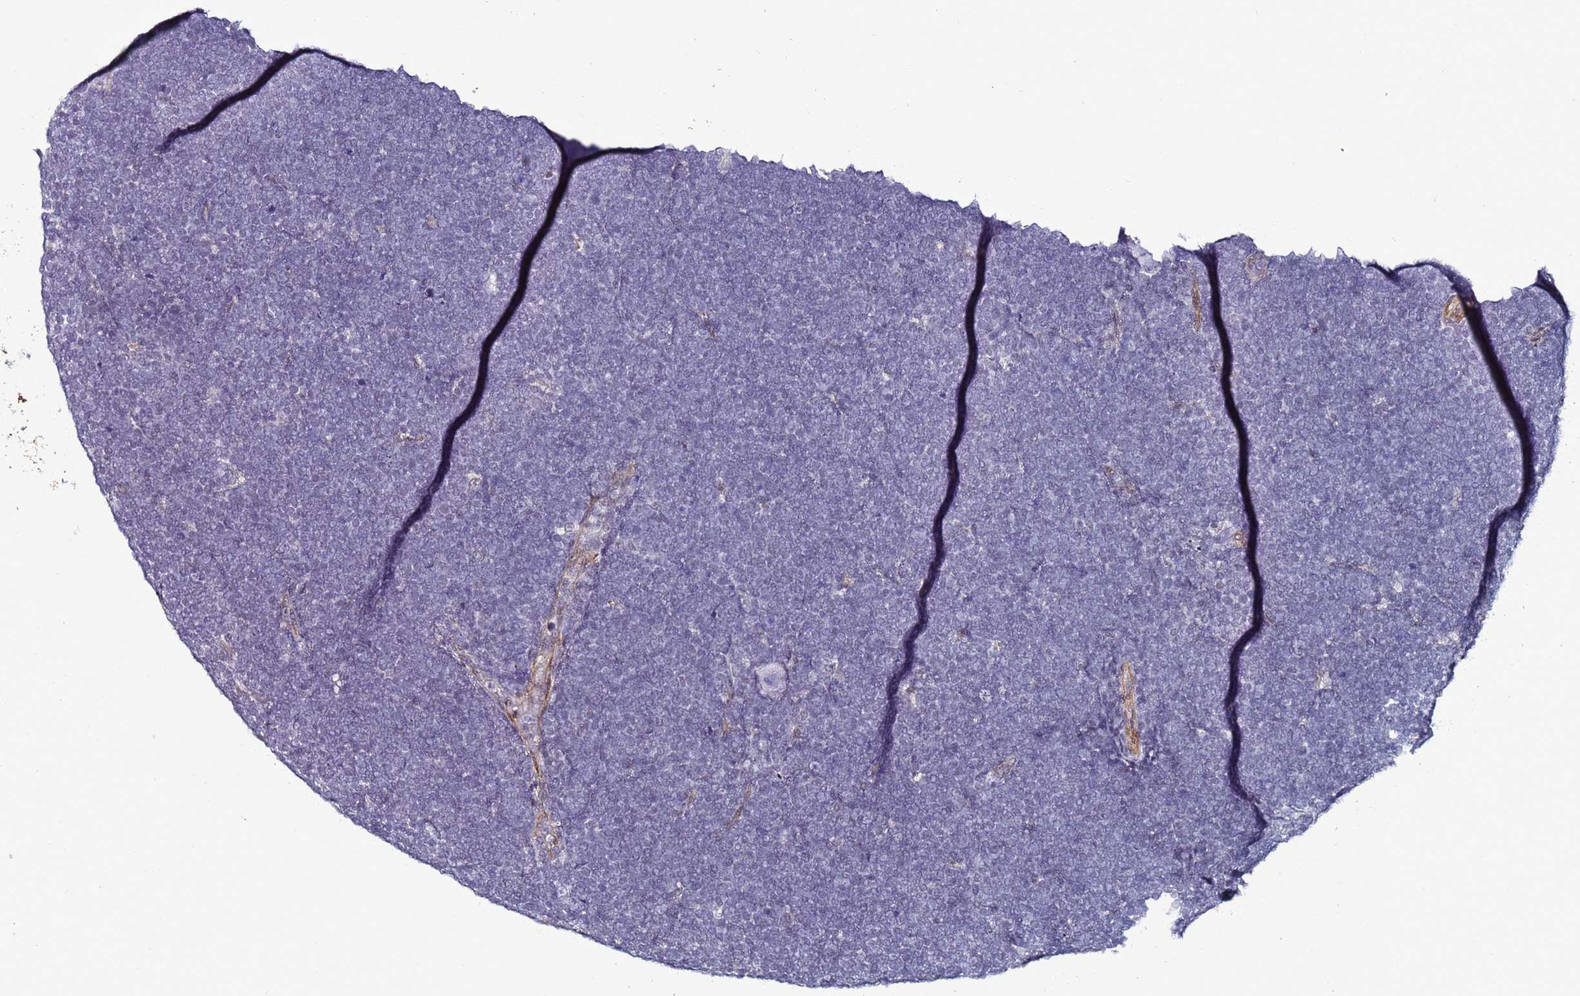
{"staining": {"intensity": "negative", "quantity": "none", "location": "none"}, "tissue": "lymphoma", "cell_type": "Tumor cells", "image_type": "cancer", "snomed": [{"axis": "morphology", "description": "Malignant lymphoma, non-Hodgkin's type, High grade"}, {"axis": "topography", "description": "Lymph node"}], "caption": "Immunohistochemistry (IHC) image of neoplastic tissue: lymphoma stained with DAB (3,3'-diaminobenzidine) reveals no significant protein staining in tumor cells.", "gene": "PSMA7", "patient": {"sex": "male", "age": 13}}